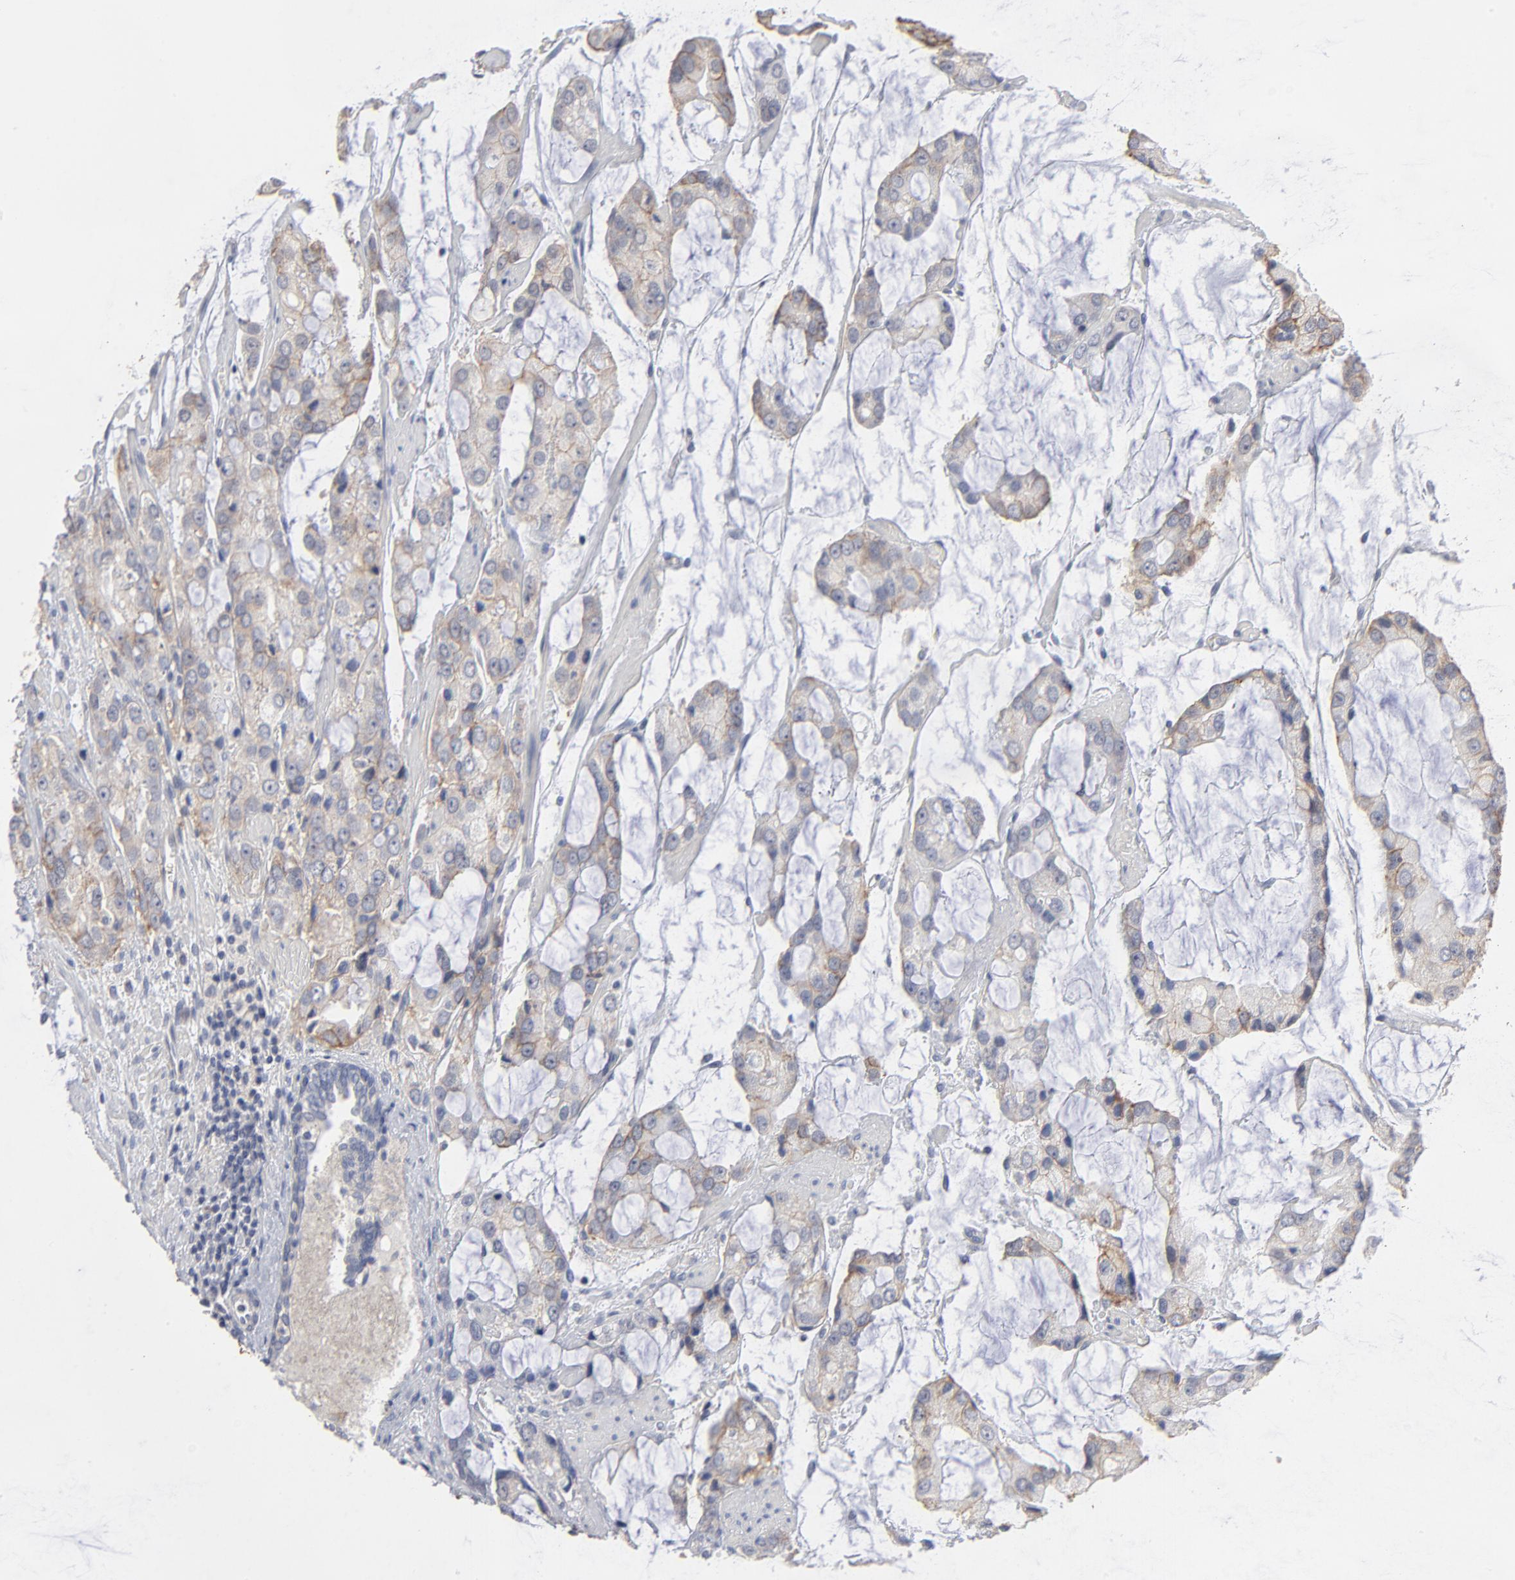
{"staining": {"intensity": "moderate", "quantity": ">75%", "location": "cytoplasmic/membranous"}, "tissue": "prostate cancer", "cell_type": "Tumor cells", "image_type": "cancer", "snomed": [{"axis": "morphology", "description": "Adenocarcinoma, High grade"}, {"axis": "topography", "description": "Prostate"}], "caption": "Protein expression analysis of human prostate cancer (adenocarcinoma (high-grade)) reveals moderate cytoplasmic/membranous staining in approximately >75% of tumor cells.", "gene": "SLC16A1", "patient": {"sex": "male", "age": 67}}